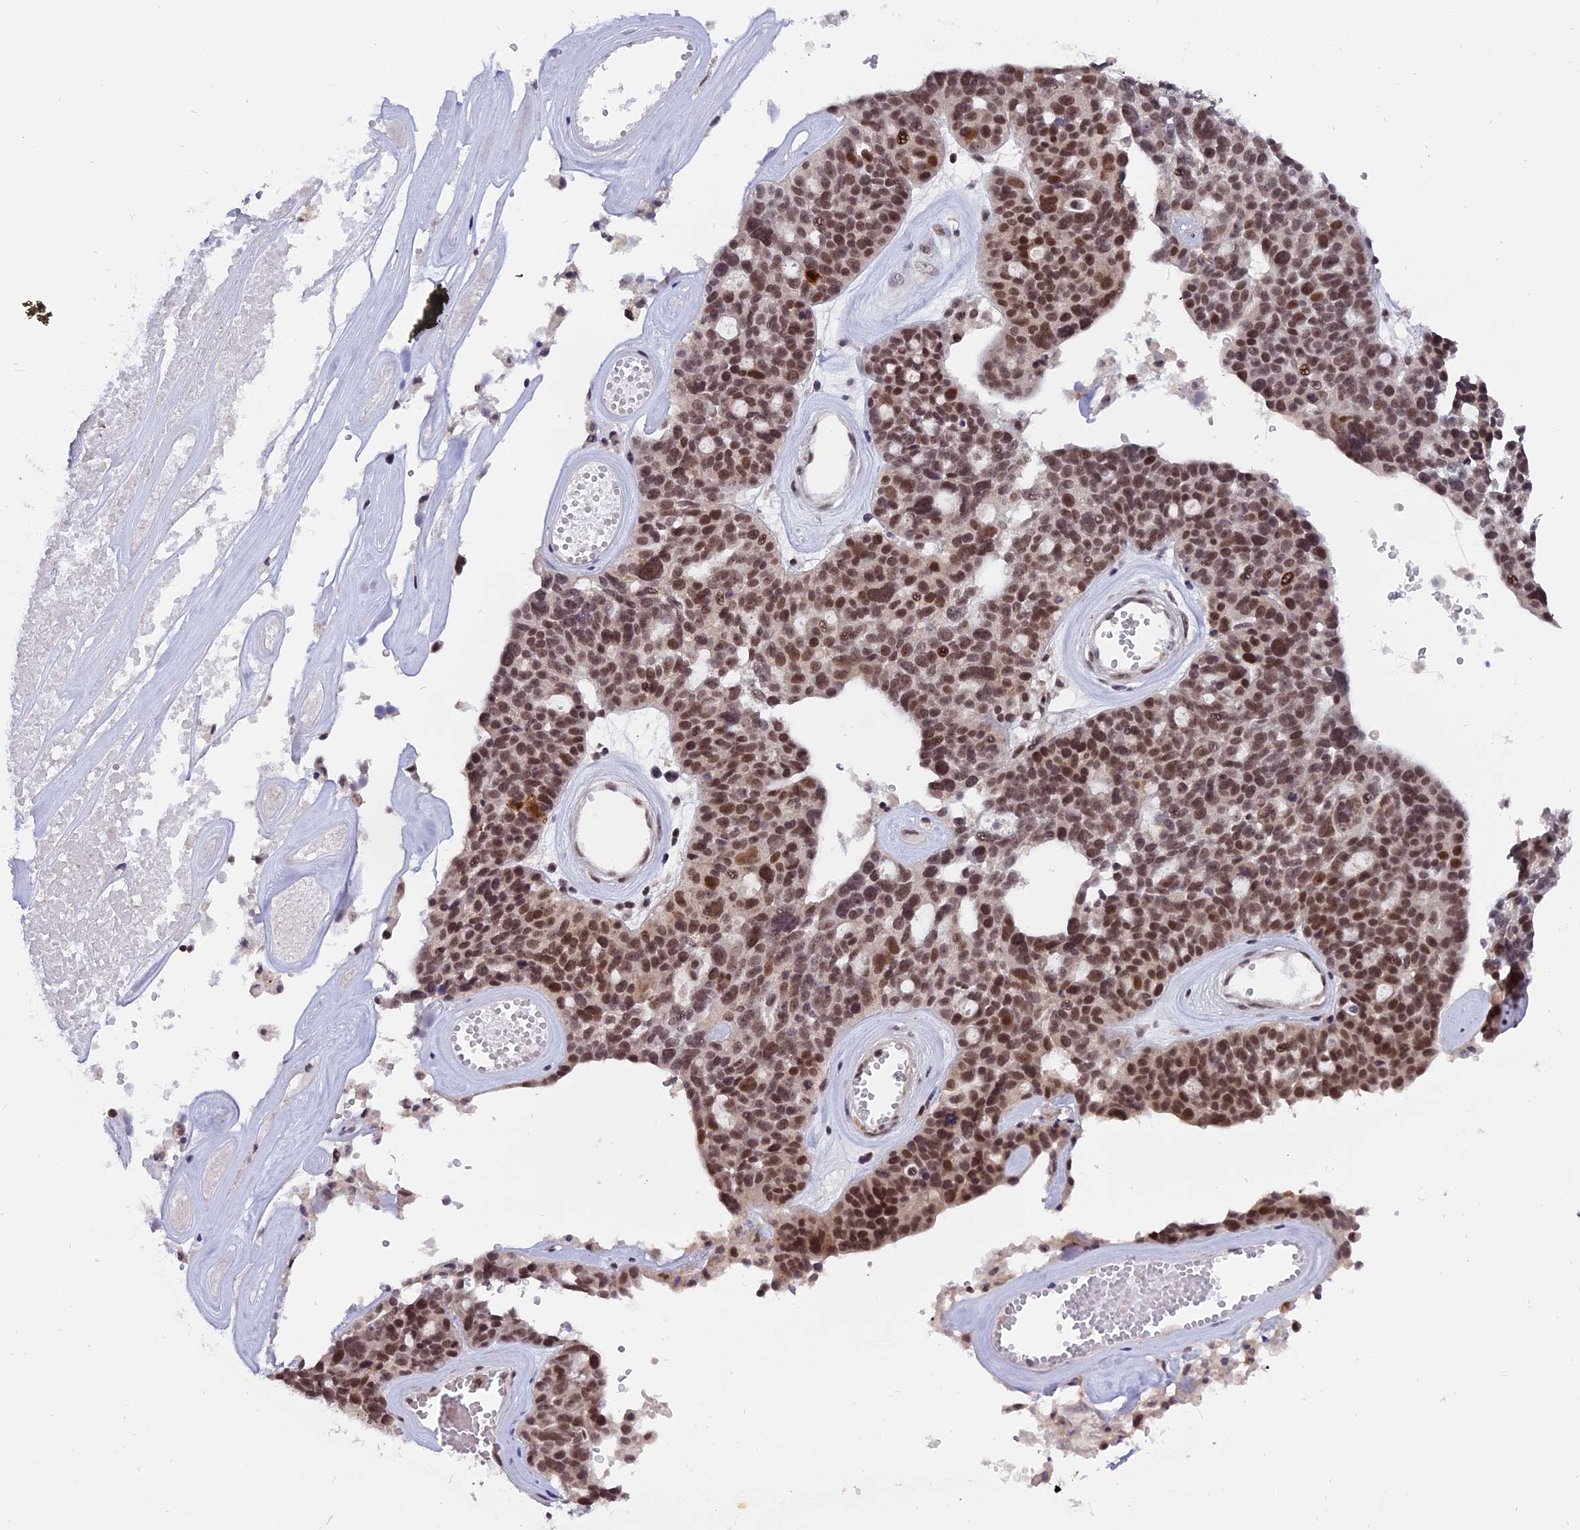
{"staining": {"intensity": "moderate", "quantity": ">75%", "location": "nuclear"}, "tissue": "ovarian cancer", "cell_type": "Tumor cells", "image_type": "cancer", "snomed": [{"axis": "morphology", "description": "Cystadenocarcinoma, serous, NOS"}, {"axis": "topography", "description": "Ovary"}], "caption": "The photomicrograph shows a brown stain indicating the presence of a protein in the nuclear of tumor cells in ovarian cancer (serous cystadenocarcinoma).", "gene": "TADA3", "patient": {"sex": "female", "age": 59}}